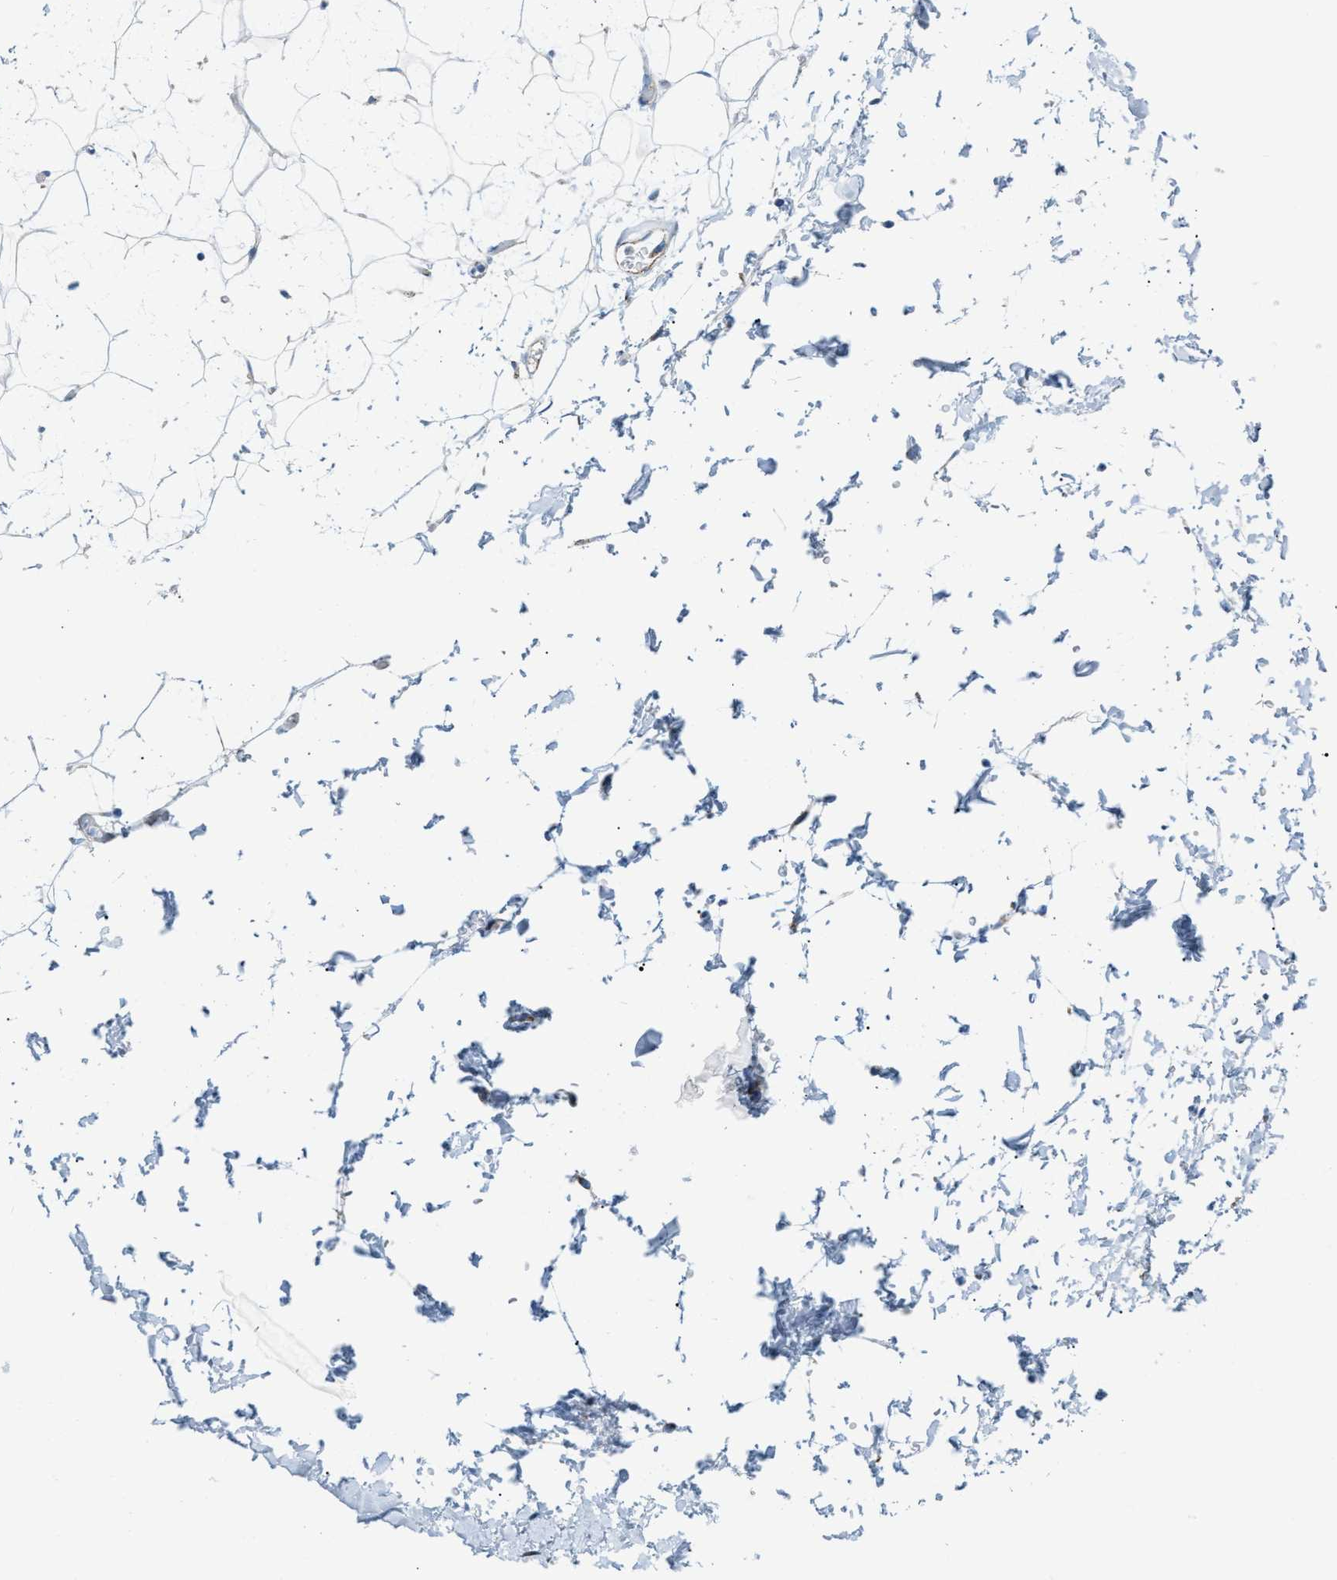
{"staining": {"intensity": "negative", "quantity": "none", "location": "none"}, "tissue": "adipose tissue", "cell_type": "Adipocytes", "image_type": "normal", "snomed": [{"axis": "morphology", "description": "Normal tissue, NOS"}, {"axis": "topography", "description": "Soft tissue"}], "caption": "Adipose tissue was stained to show a protein in brown. There is no significant expression in adipocytes. Nuclei are stained in blue.", "gene": "JADE1", "patient": {"sex": "male", "age": 72}}